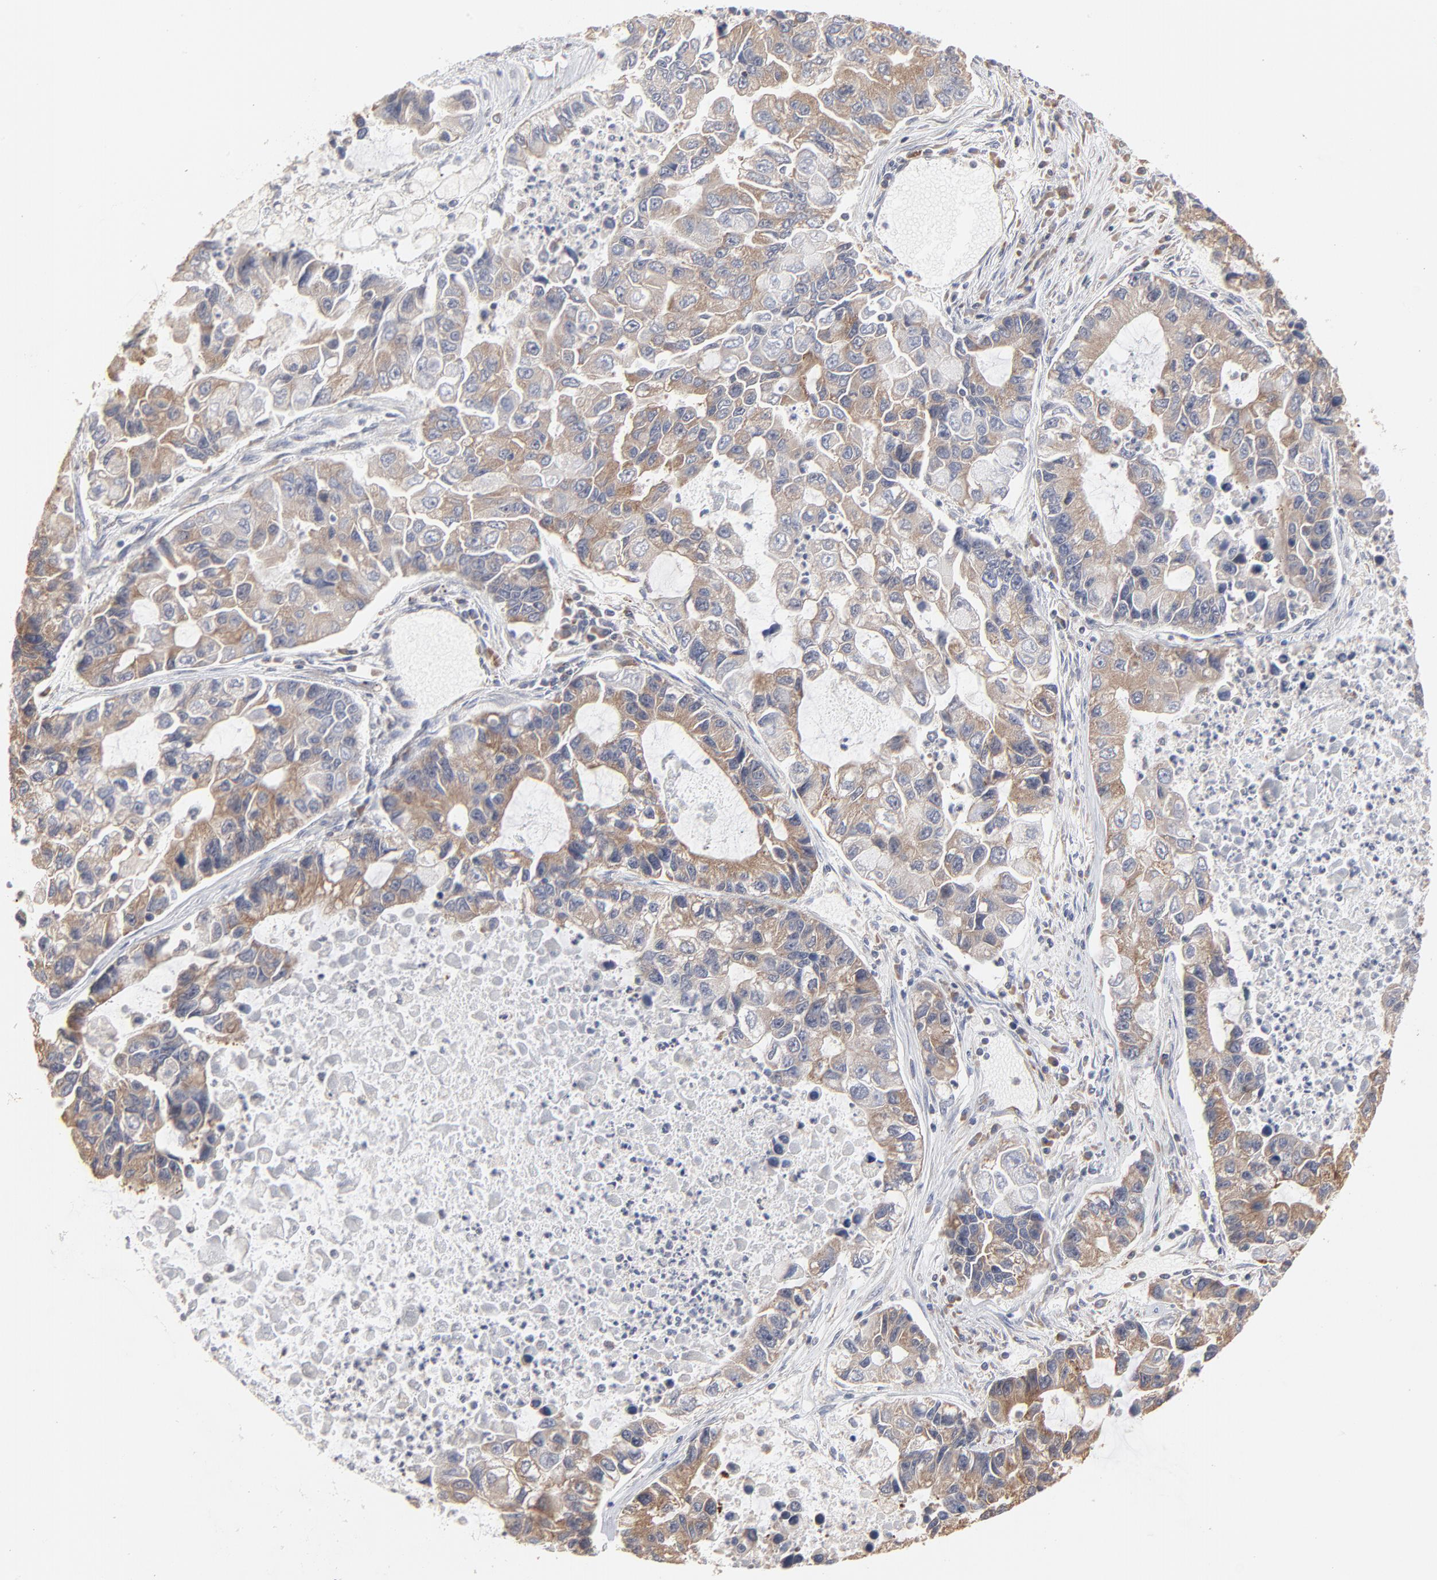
{"staining": {"intensity": "moderate", "quantity": "25%-75%", "location": "cytoplasmic/membranous"}, "tissue": "lung cancer", "cell_type": "Tumor cells", "image_type": "cancer", "snomed": [{"axis": "morphology", "description": "Adenocarcinoma, NOS"}, {"axis": "topography", "description": "Lung"}], "caption": "Lung adenocarcinoma stained for a protein (brown) demonstrates moderate cytoplasmic/membranous positive staining in about 25%-75% of tumor cells.", "gene": "RNF213", "patient": {"sex": "female", "age": 51}}